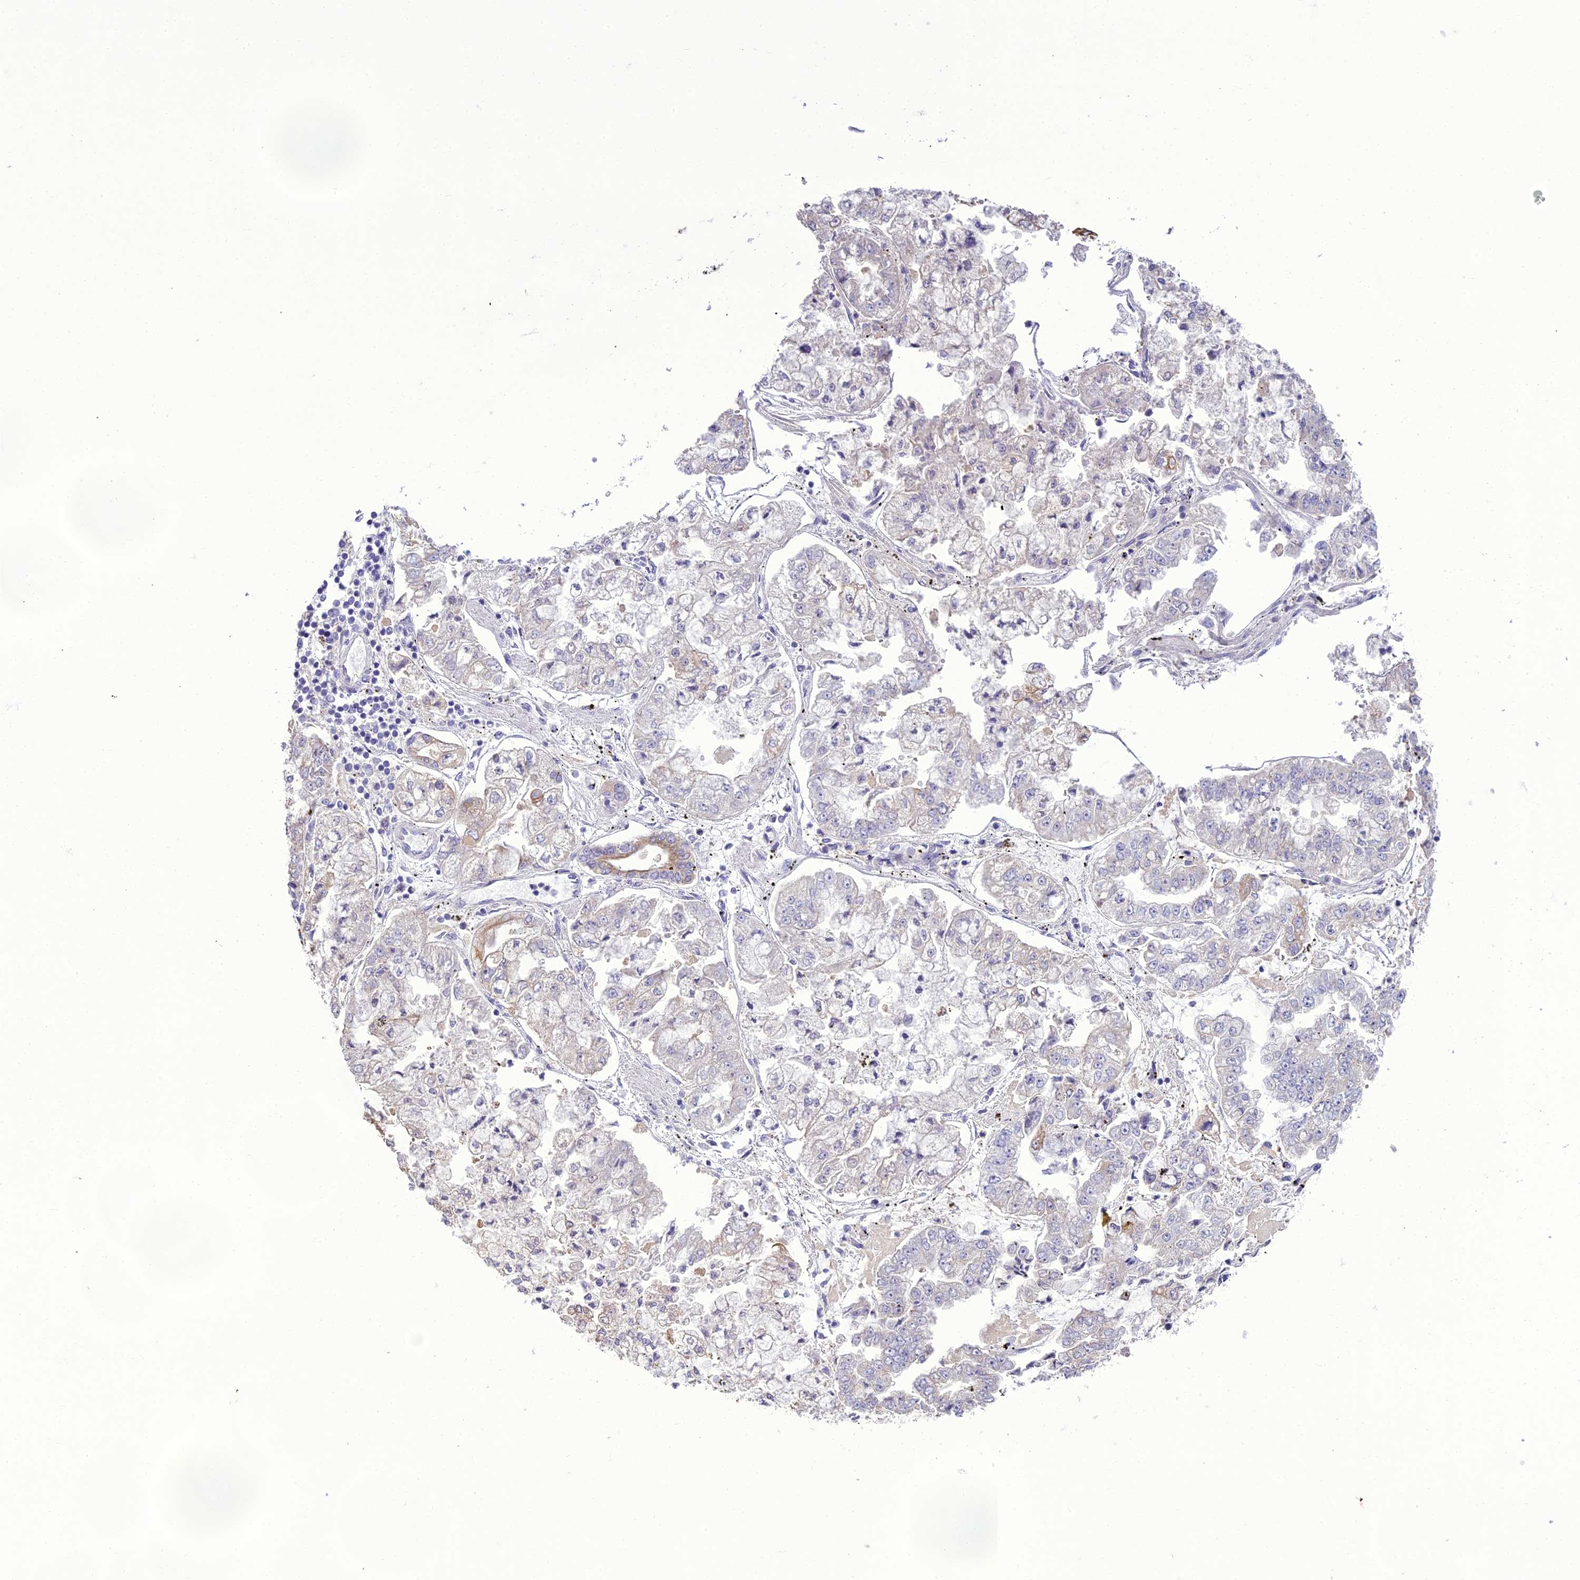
{"staining": {"intensity": "weak", "quantity": "<25%", "location": "cytoplasmic/membranous"}, "tissue": "stomach cancer", "cell_type": "Tumor cells", "image_type": "cancer", "snomed": [{"axis": "morphology", "description": "Adenocarcinoma, NOS"}, {"axis": "topography", "description": "Stomach"}], "caption": "Image shows no protein expression in tumor cells of stomach cancer tissue.", "gene": "SCRT1", "patient": {"sex": "male", "age": 76}}